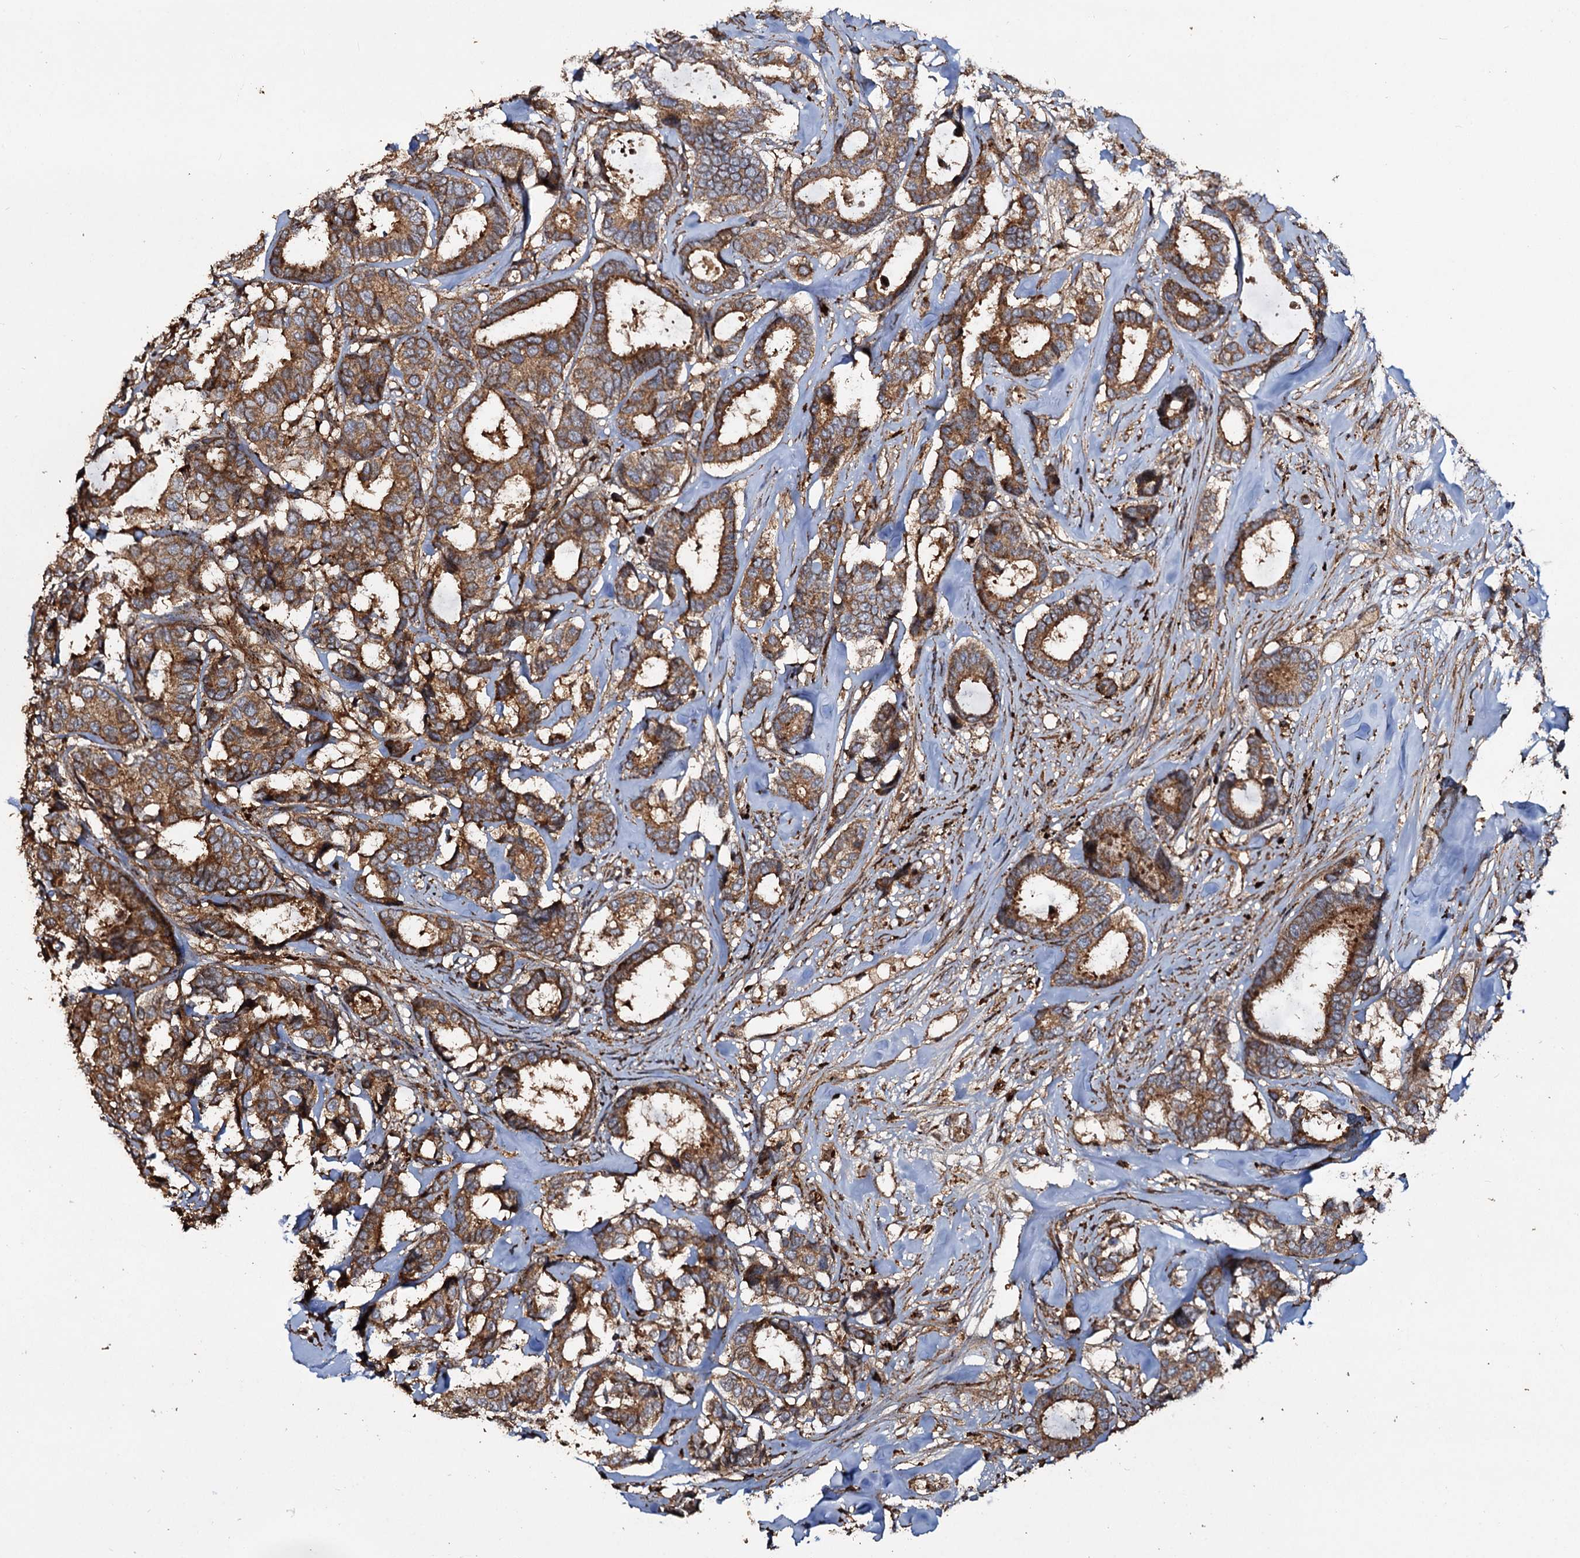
{"staining": {"intensity": "moderate", "quantity": ">75%", "location": "cytoplasmic/membranous"}, "tissue": "breast cancer", "cell_type": "Tumor cells", "image_type": "cancer", "snomed": [{"axis": "morphology", "description": "Duct carcinoma"}, {"axis": "topography", "description": "Breast"}], "caption": "Moderate cytoplasmic/membranous positivity for a protein is seen in about >75% of tumor cells of breast cancer (invasive ductal carcinoma) using immunohistochemistry (IHC).", "gene": "NOTCH2NLA", "patient": {"sex": "female", "age": 87}}